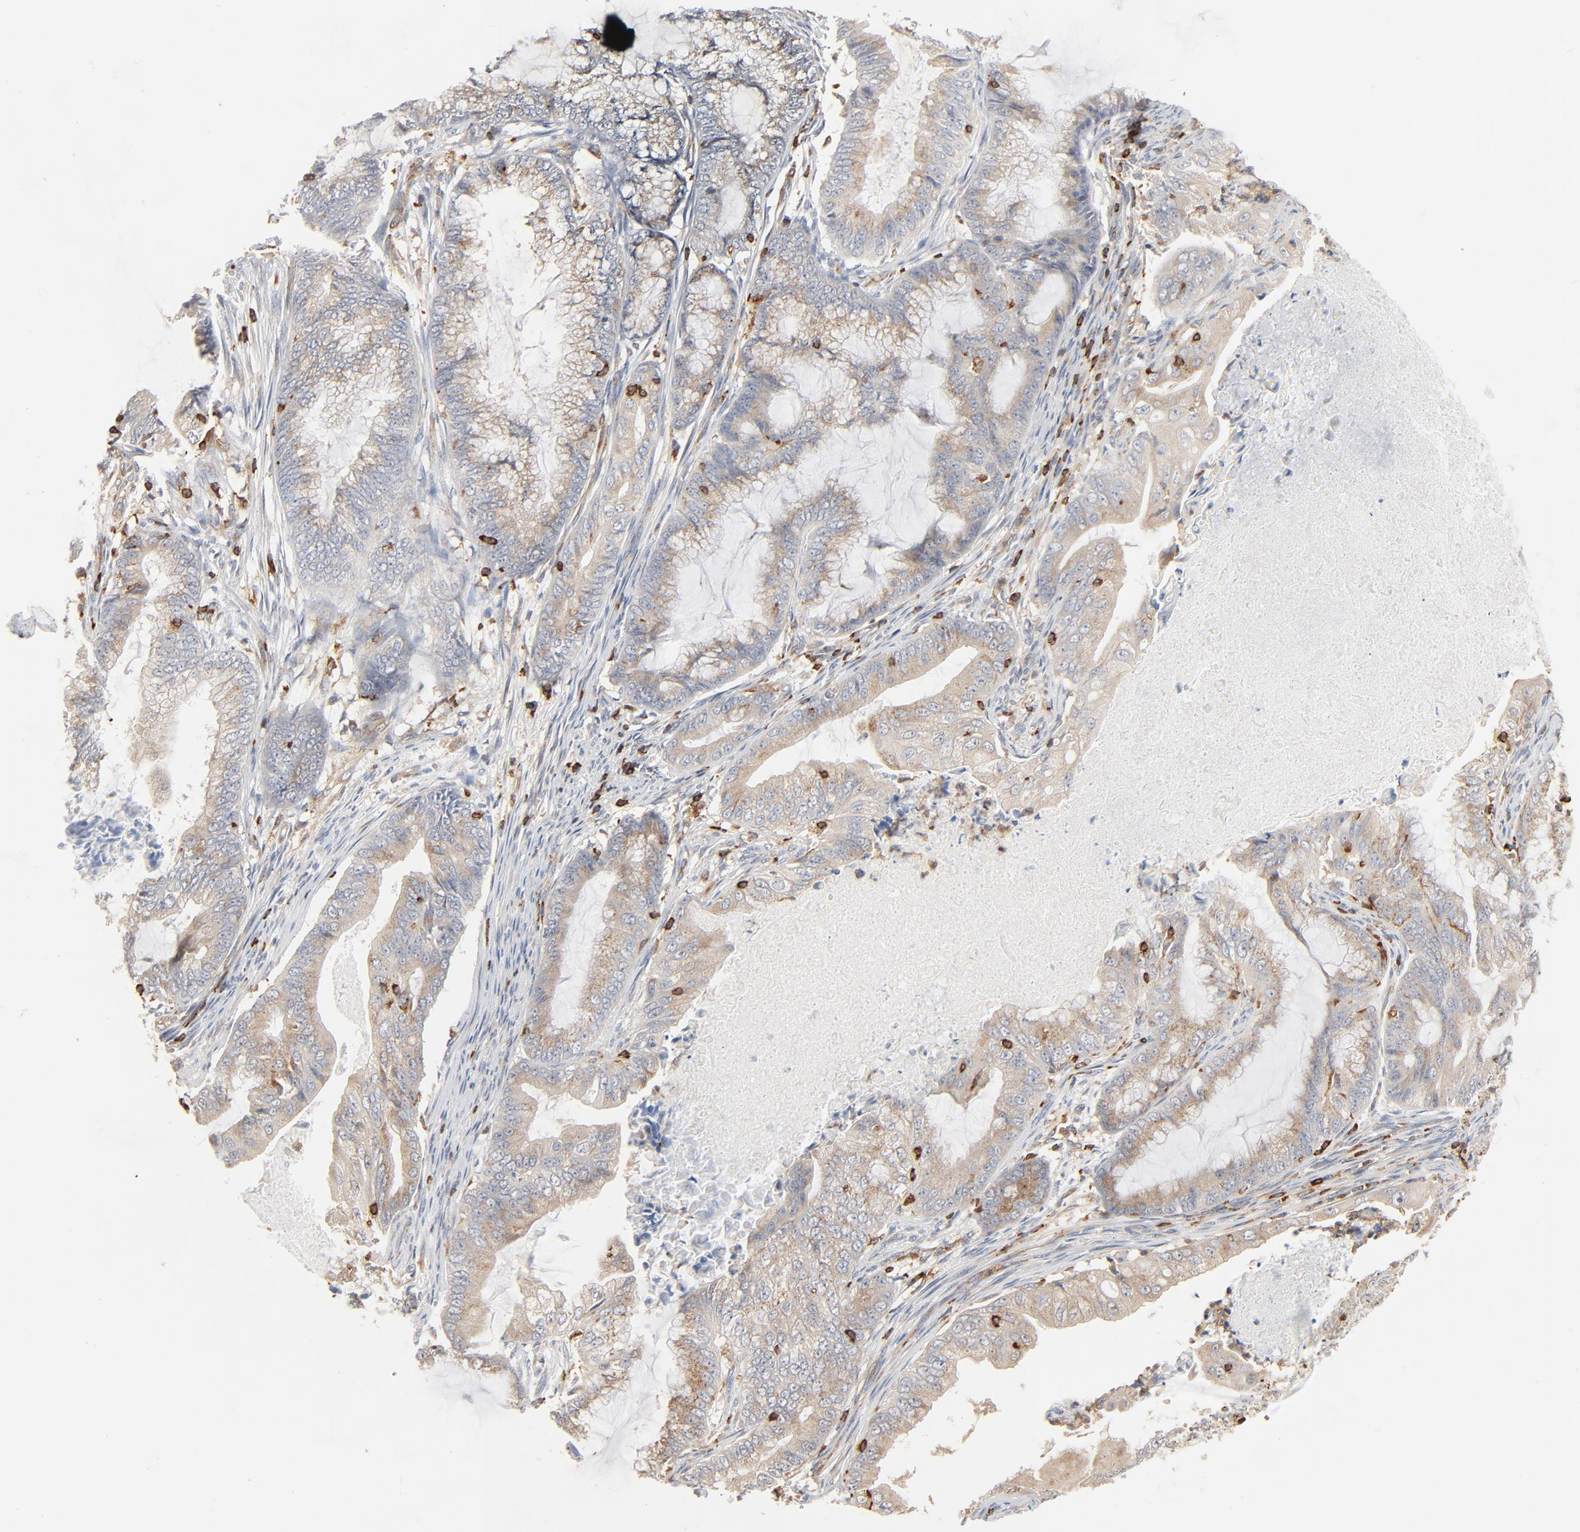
{"staining": {"intensity": "weak", "quantity": ">75%", "location": "cytoplasmic/membranous"}, "tissue": "endometrial cancer", "cell_type": "Tumor cells", "image_type": "cancer", "snomed": [{"axis": "morphology", "description": "Adenocarcinoma, NOS"}, {"axis": "topography", "description": "Endometrium"}], "caption": "Approximately >75% of tumor cells in endometrial cancer (adenocarcinoma) demonstrate weak cytoplasmic/membranous protein staining as visualized by brown immunohistochemical staining.", "gene": "SH3KBP1", "patient": {"sex": "female", "age": 63}}